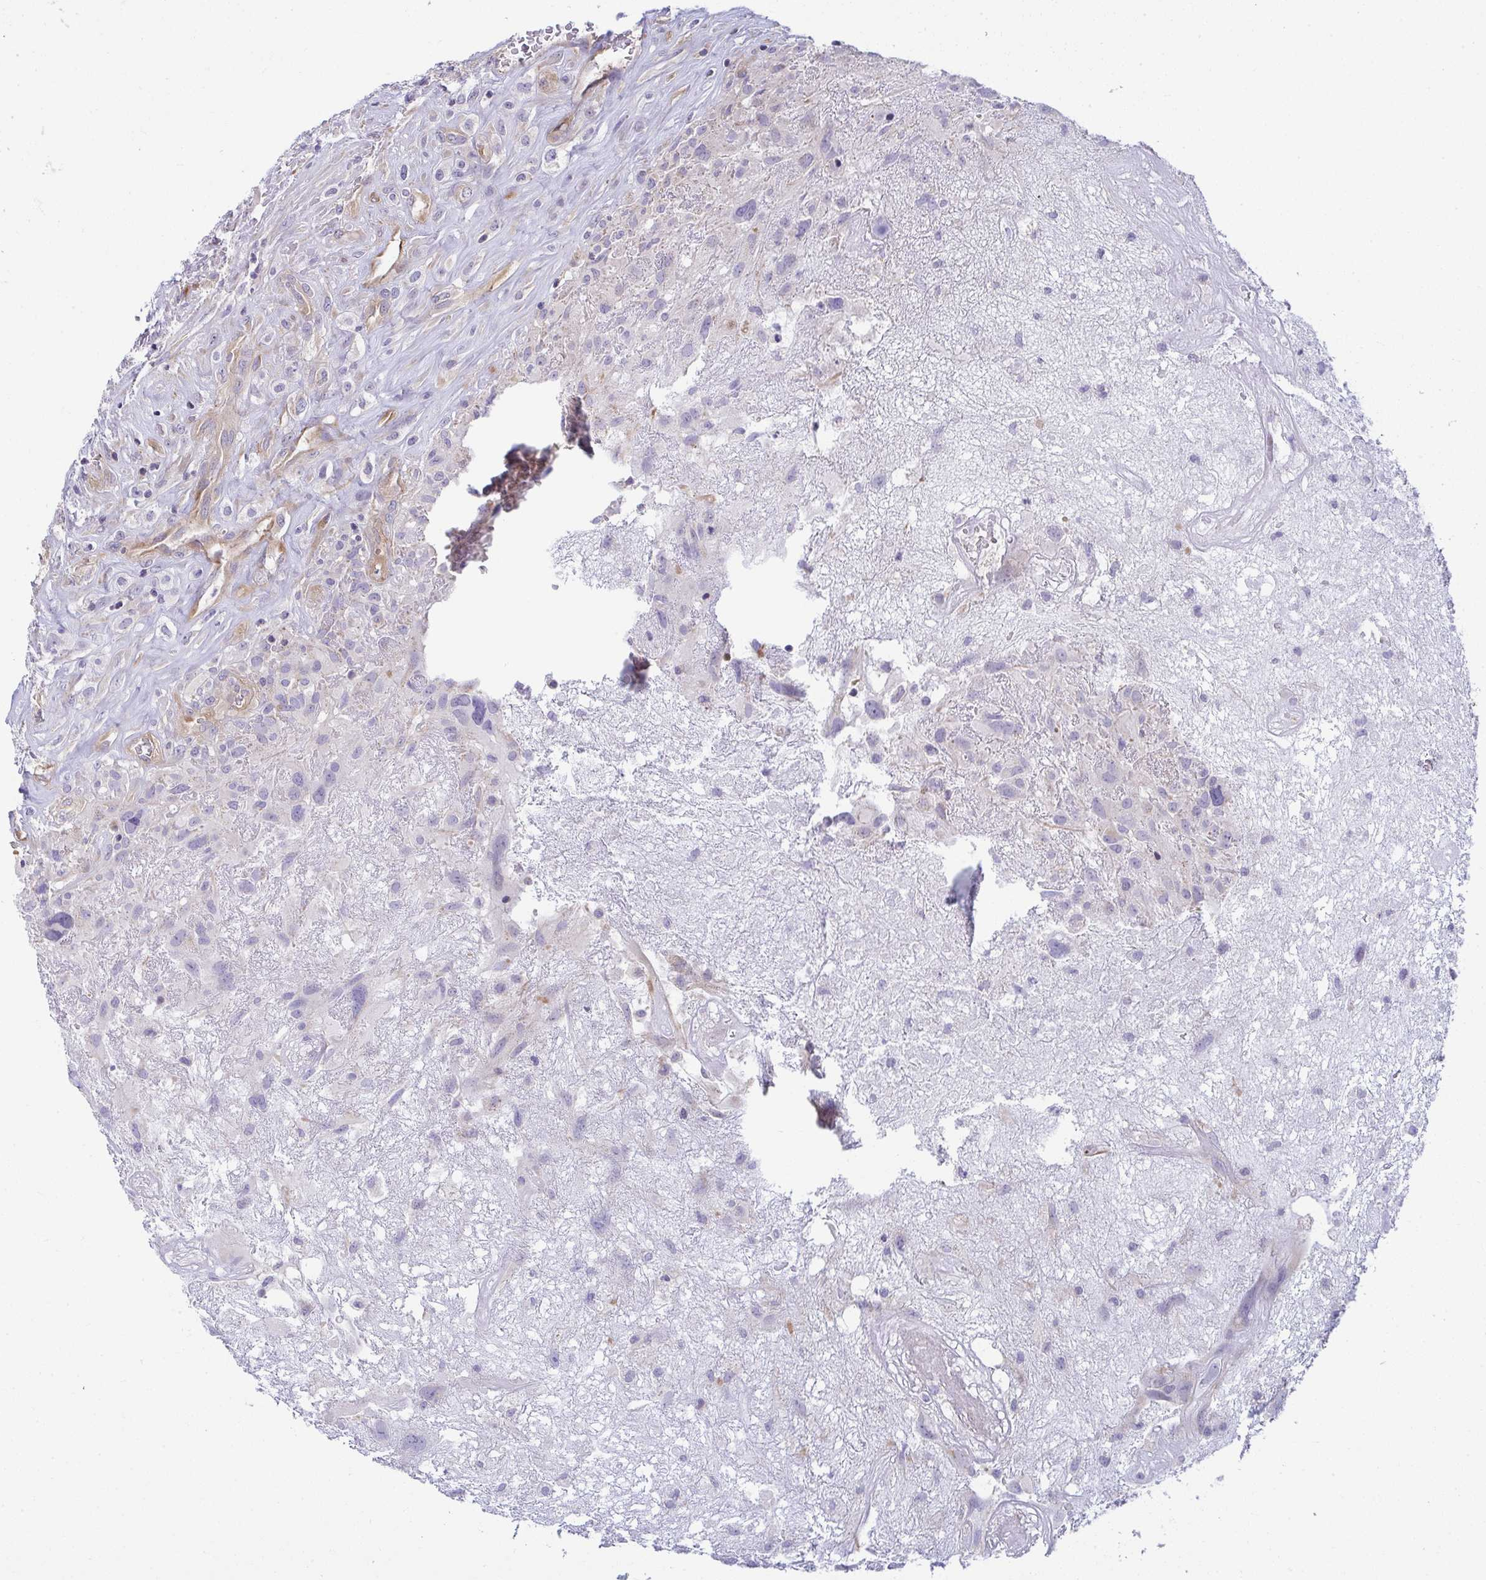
{"staining": {"intensity": "negative", "quantity": "none", "location": "none"}, "tissue": "glioma", "cell_type": "Tumor cells", "image_type": "cancer", "snomed": [{"axis": "morphology", "description": "Glioma, malignant, High grade"}, {"axis": "topography", "description": "Brain"}], "caption": "A high-resolution histopathology image shows IHC staining of malignant glioma (high-grade), which reveals no significant positivity in tumor cells.", "gene": "MYL12A", "patient": {"sex": "male", "age": 46}}